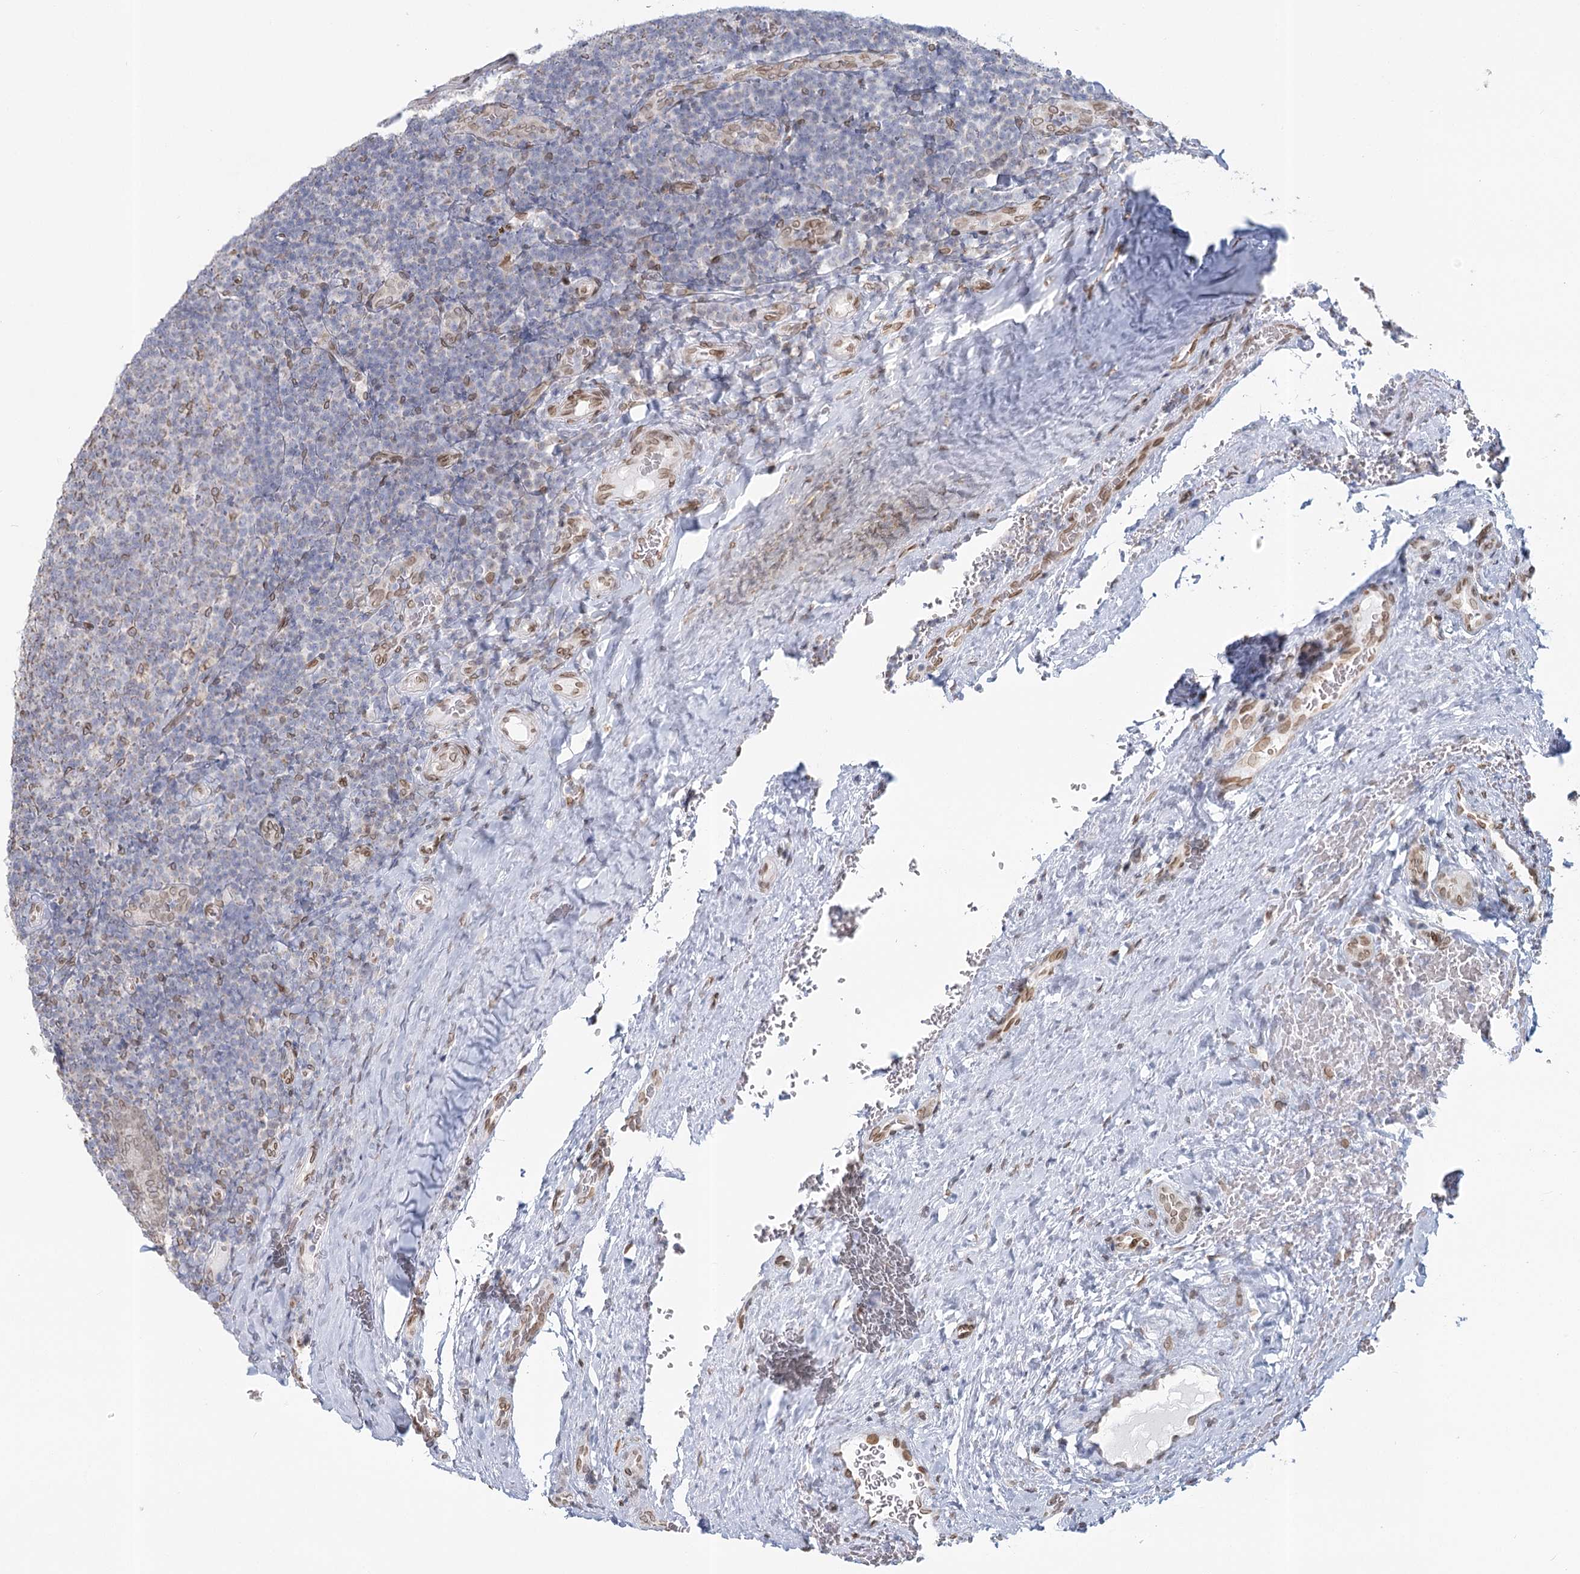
{"staining": {"intensity": "negative", "quantity": "none", "location": "none"}, "tissue": "tonsil", "cell_type": "Germinal center cells", "image_type": "normal", "snomed": [{"axis": "morphology", "description": "Normal tissue, NOS"}, {"axis": "topography", "description": "Tonsil"}], "caption": "This is a image of immunohistochemistry staining of benign tonsil, which shows no staining in germinal center cells. The staining is performed using DAB (3,3'-diaminobenzidine) brown chromogen with nuclei counter-stained in using hematoxylin.", "gene": "VWA5A", "patient": {"sex": "male", "age": 17}}